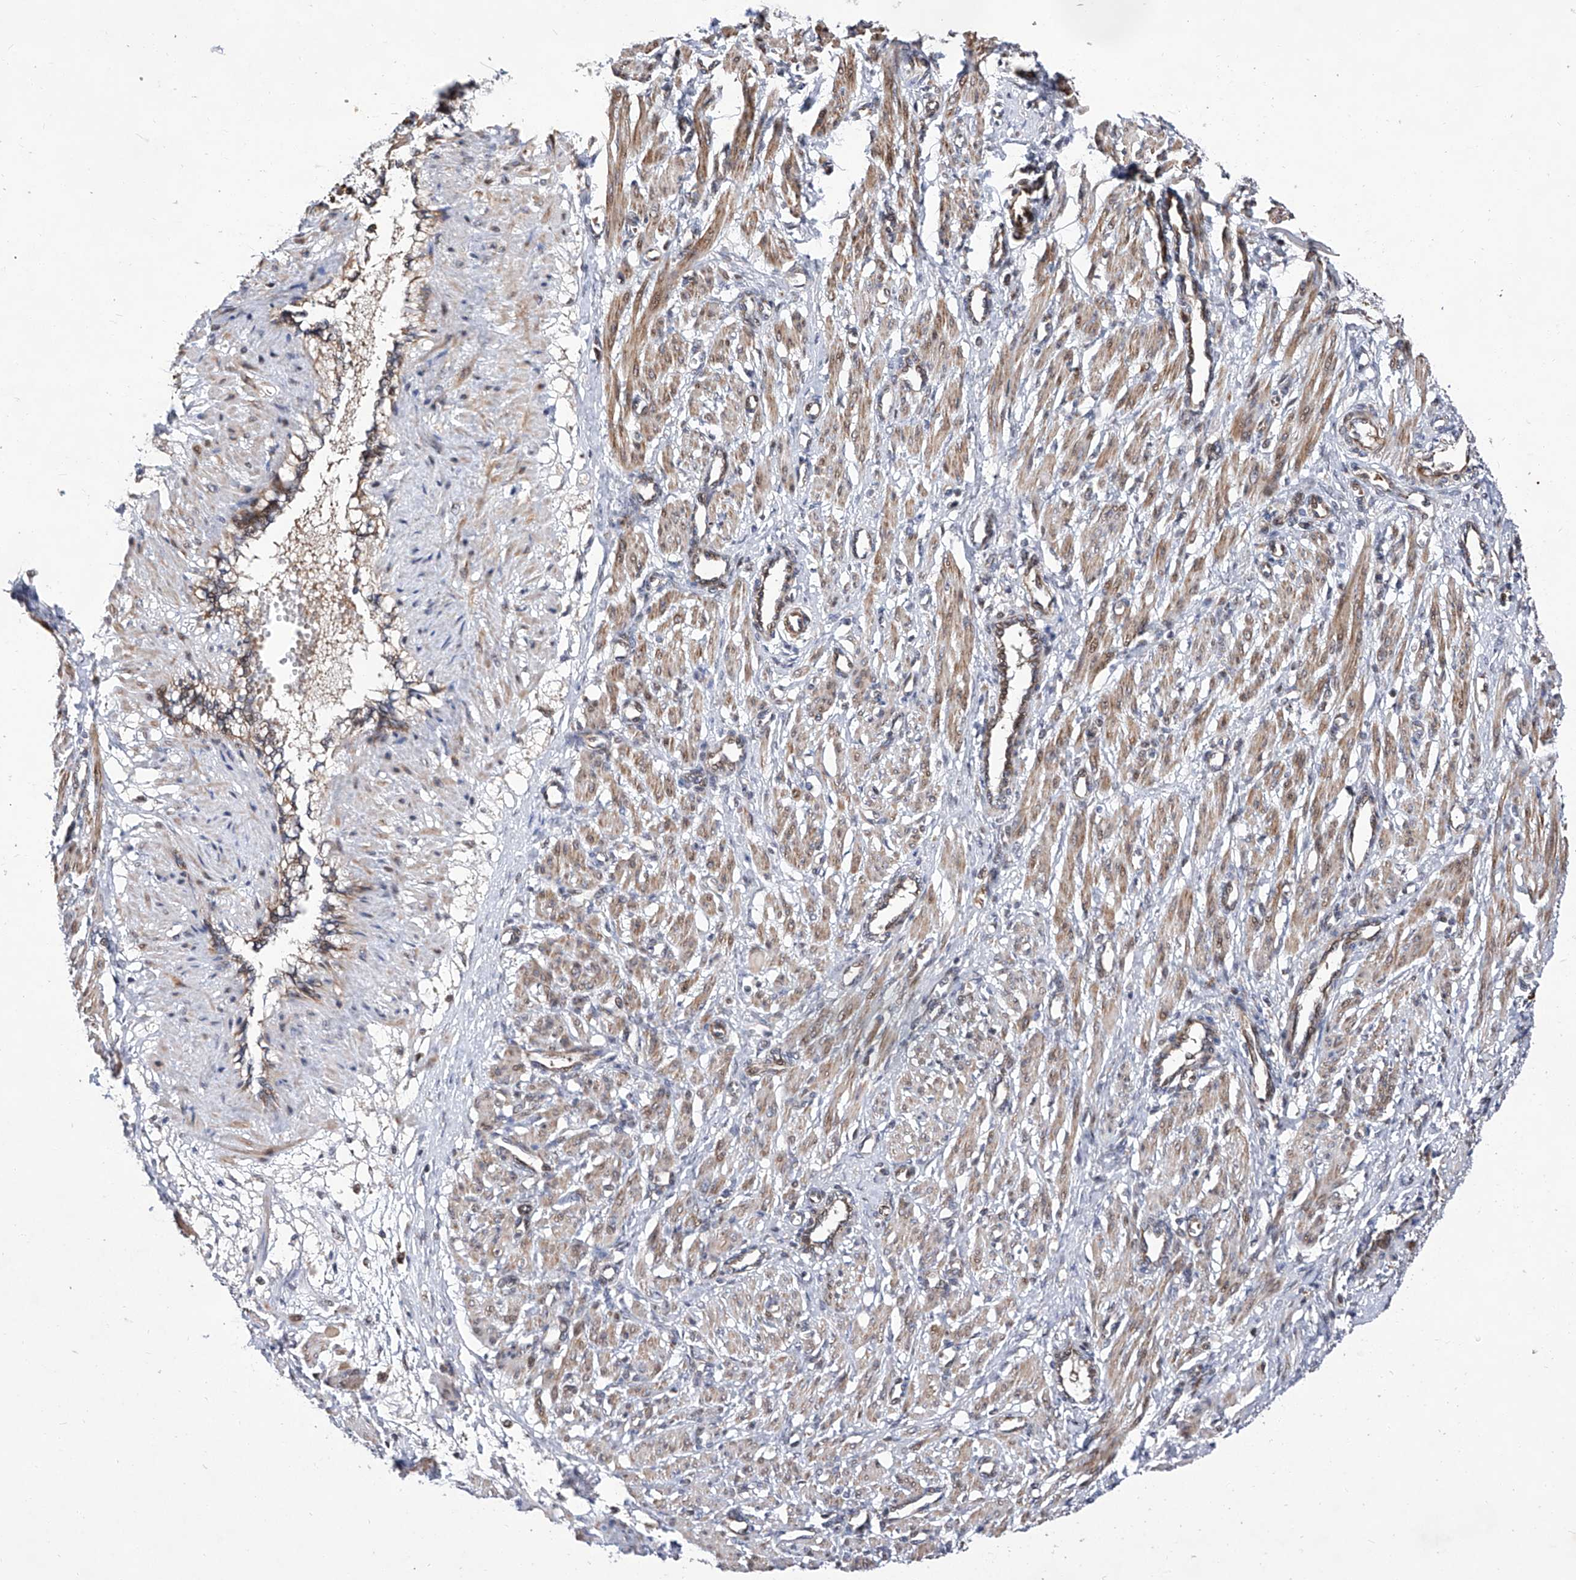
{"staining": {"intensity": "moderate", "quantity": ">75%", "location": "cytoplasmic/membranous"}, "tissue": "smooth muscle", "cell_type": "Smooth muscle cells", "image_type": "normal", "snomed": [{"axis": "morphology", "description": "Normal tissue, NOS"}, {"axis": "topography", "description": "Endometrium"}], "caption": "Immunohistochemical staining of unremarkable smooth muscle shows >75% levels of moderate cytoplasmic/membranous protein positivity in about >75% of smooth muscle cells.", "gene": "FARP2", "patient": {"sex": "female", "age": 33}}